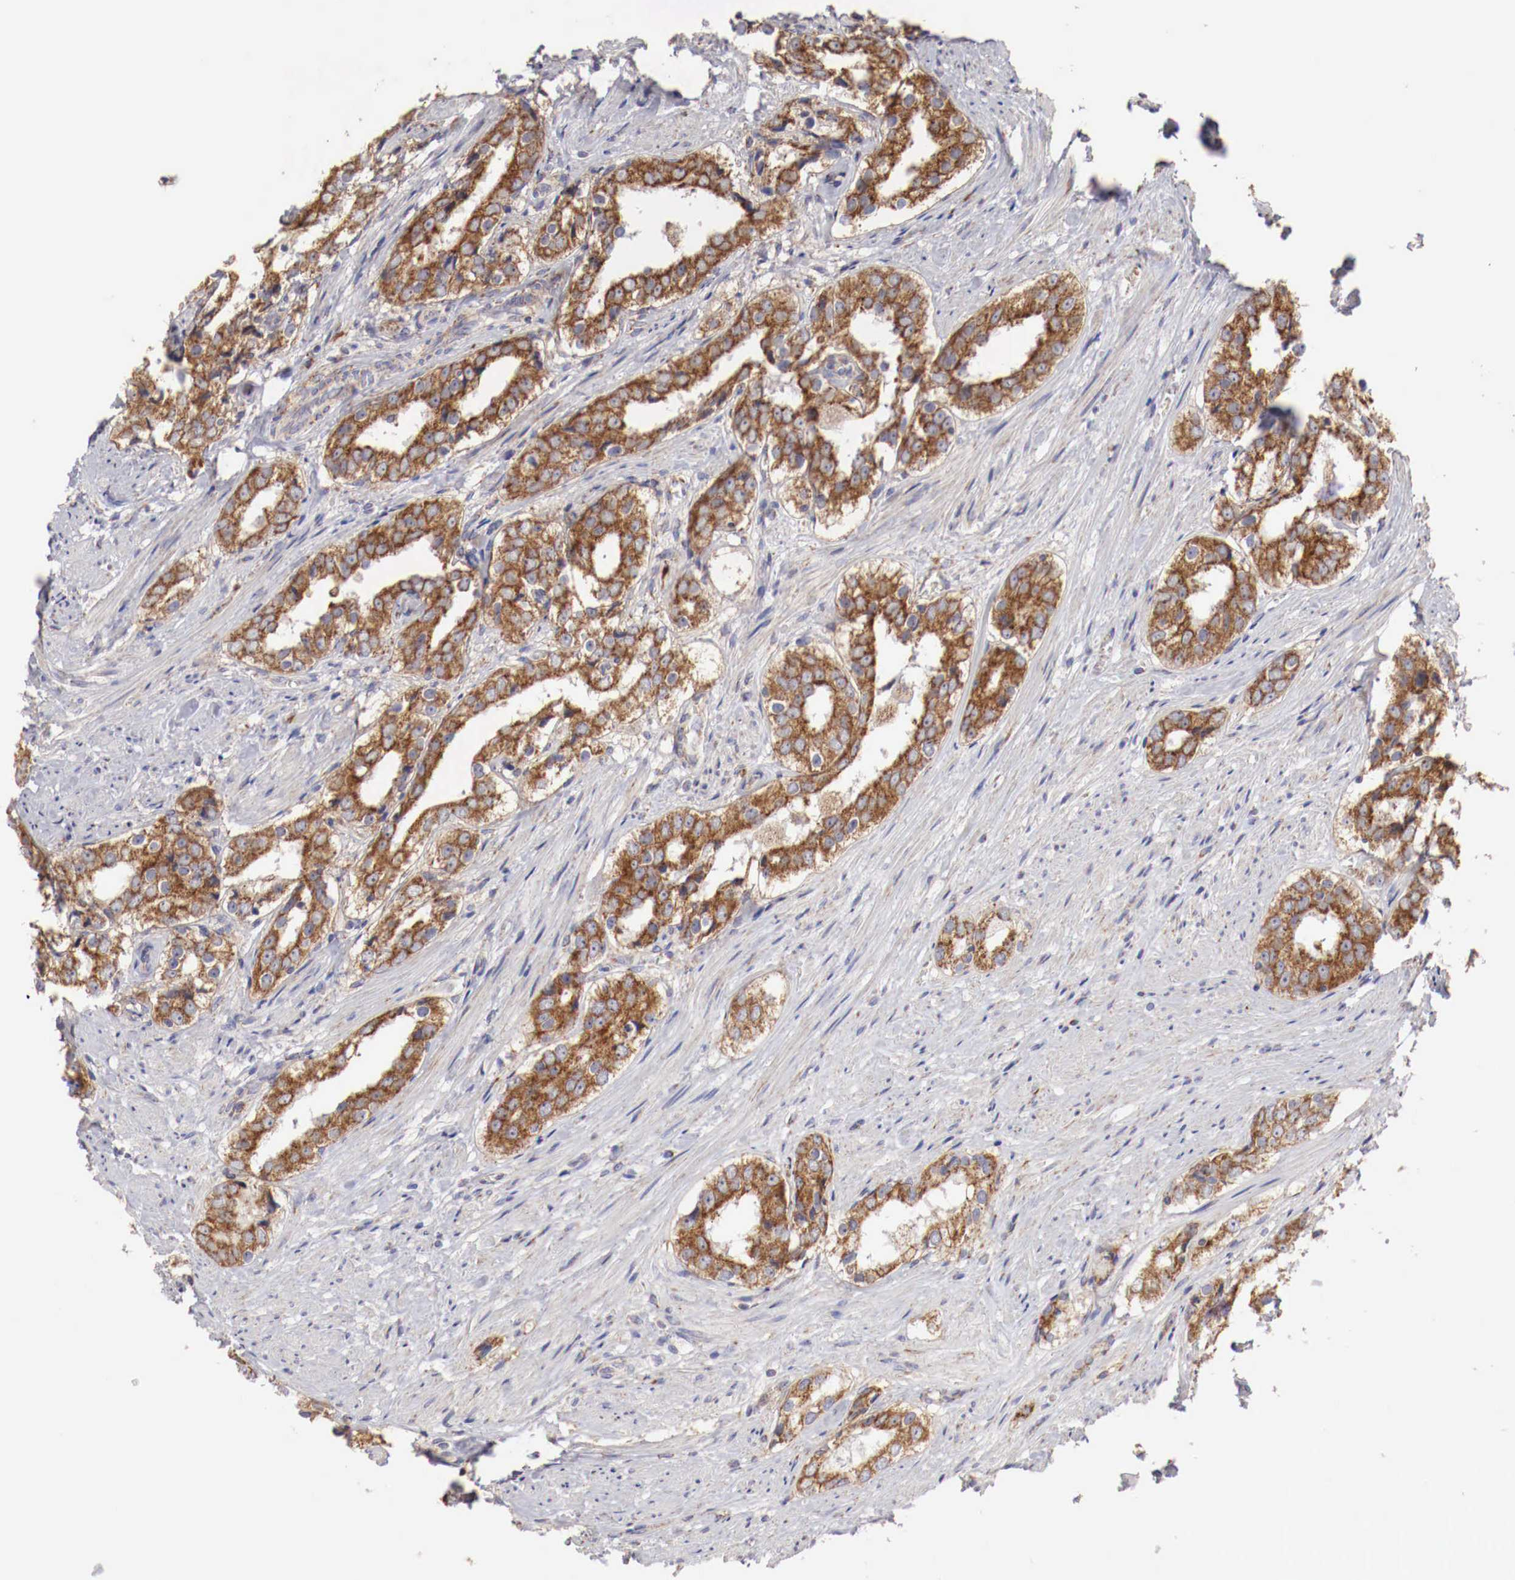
{"staining": {"intensity": "strong", "quantity": ">75%", "location": "cytoplasmic/membranous"}, "tissue": "prostate cancer", "cell_type": "Tumor cells", "image_type": "cancer", "snomed": [{"axis": "morphology", "description": "Adenocarcinoma, Medium grade"}, {"axis": "topography", "description": "Prostate"}], "caption": "Prostate cancer (adenocarcinoma (medium-grade)) stained with a protein marker displays strong staining in tumor cells.", "gene": "XPNPEP3", "patient": {"sex": "male", "age": 73}}